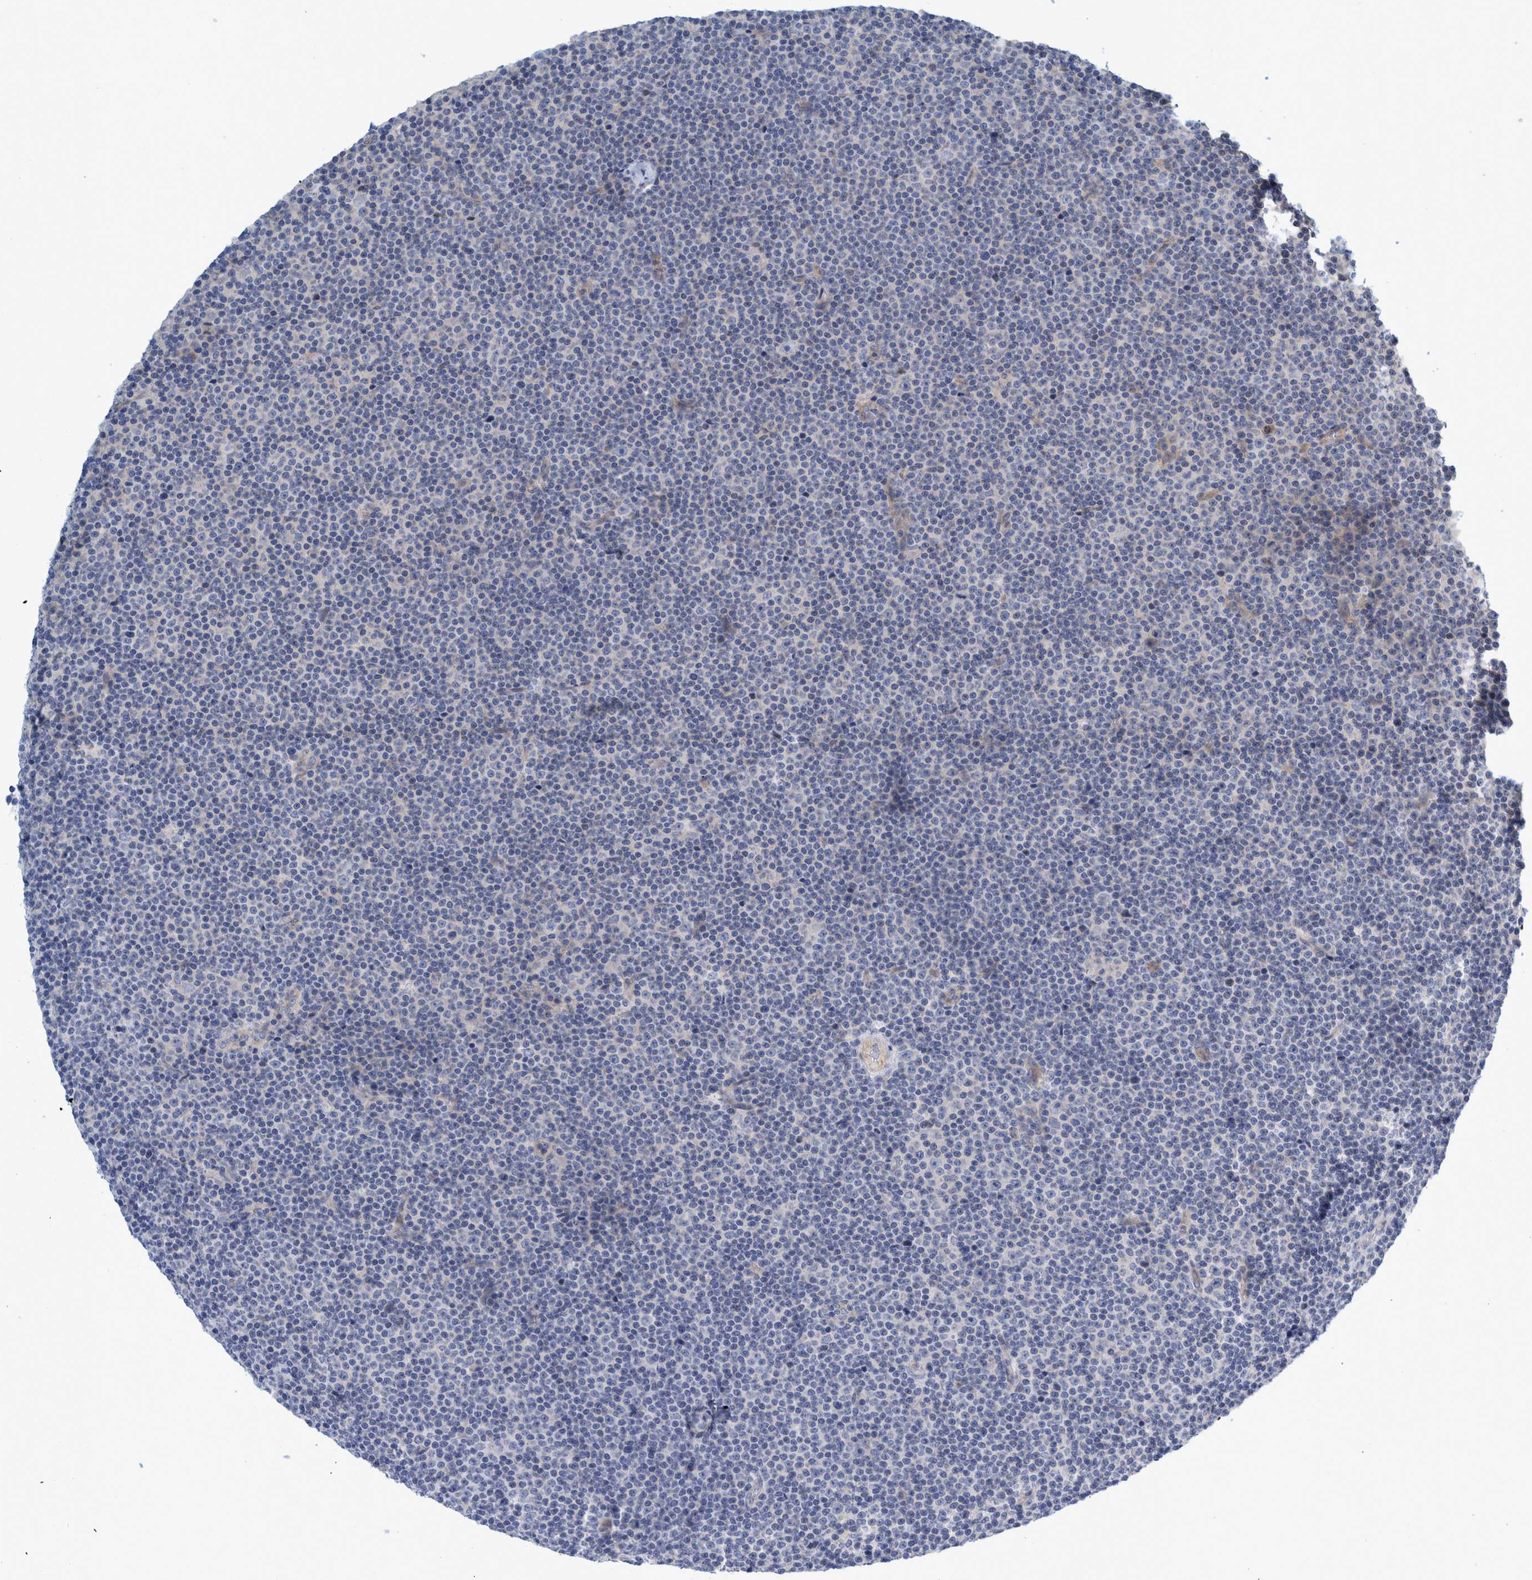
{"staining": {"intensity": "negative", "quantity": "none", "location": "none"}, "tissue": "lymphoma", "cell_type": "Tumor cells", "image_type": "cancer", "snomed": [{"axis": "morphology", "description": "Malignant lymphoma, non-Hodgkin's type, Low grade"}, {"axis": "topography", "description": "Lymph node"}], "caption": "Lymphoma was stained to show a protein in brown. There is no significant positivity in tumor cells.", "gene": "ZNF324B", "patient": {"sex": "female", "age": 67}}